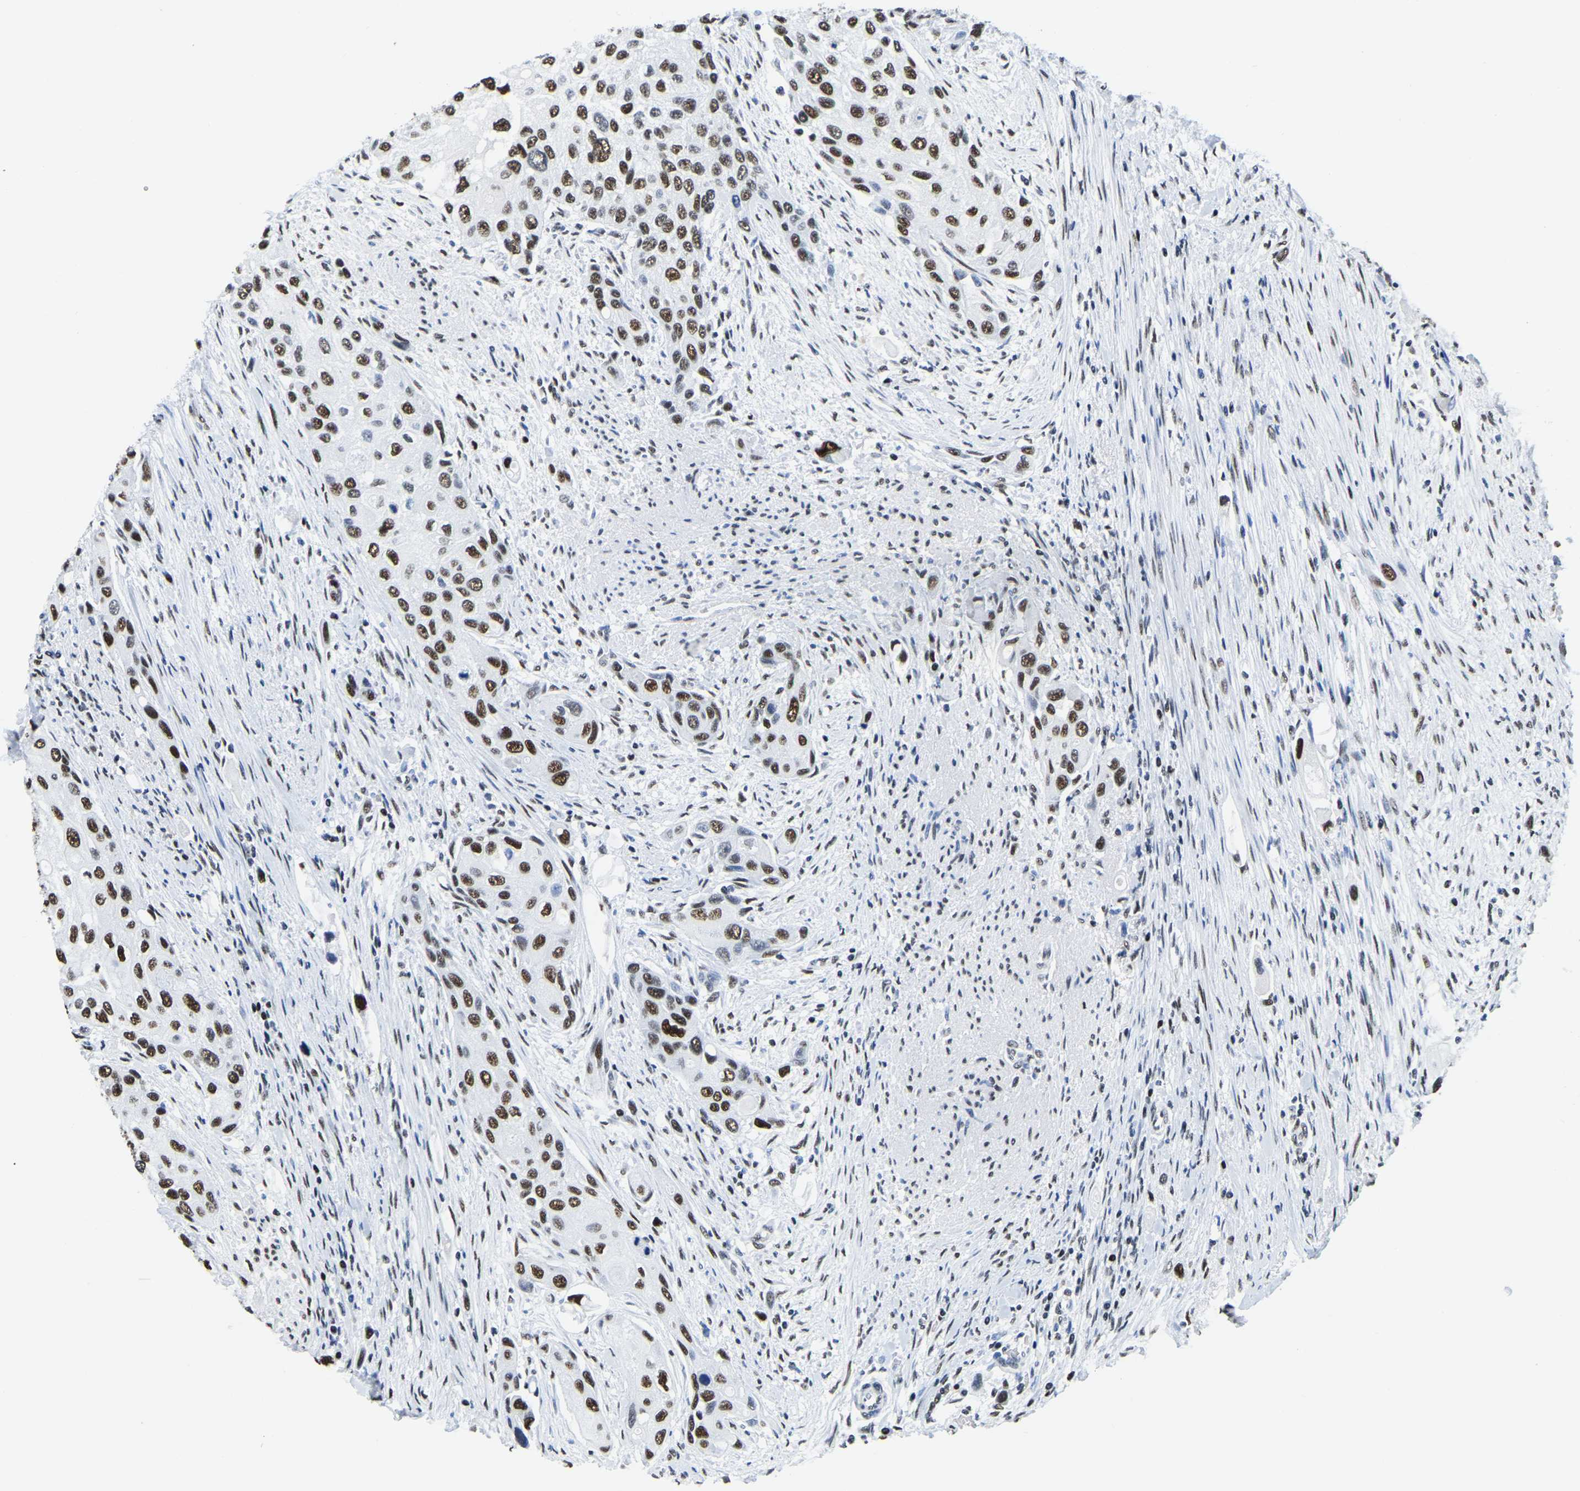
{"staining": {"intensity": "strong", "quantity": ">75%", "location": "nuclear"}, "tissue": "urothelial cancer", "cell_type": "Tumor cells", "image_type": "cancer", "snomed": [{"axis": "morphology", "description": "Urothelial carcinoma, High grade"}, {"axis": "topography", "description": "Urinary bladder"}], "caption": "Immunohistochemistry (IHC) micrograph of neoplastic tissue: urothelial carcinoma (high-grade) stained using immunohistochemistry shows high levels of strong protein expression localized specifically in the nuclear of tumor cells, appearing as a nuclear brown color.", "gene": "UBA1", "patient": {"sex": "female", "age": 56}}